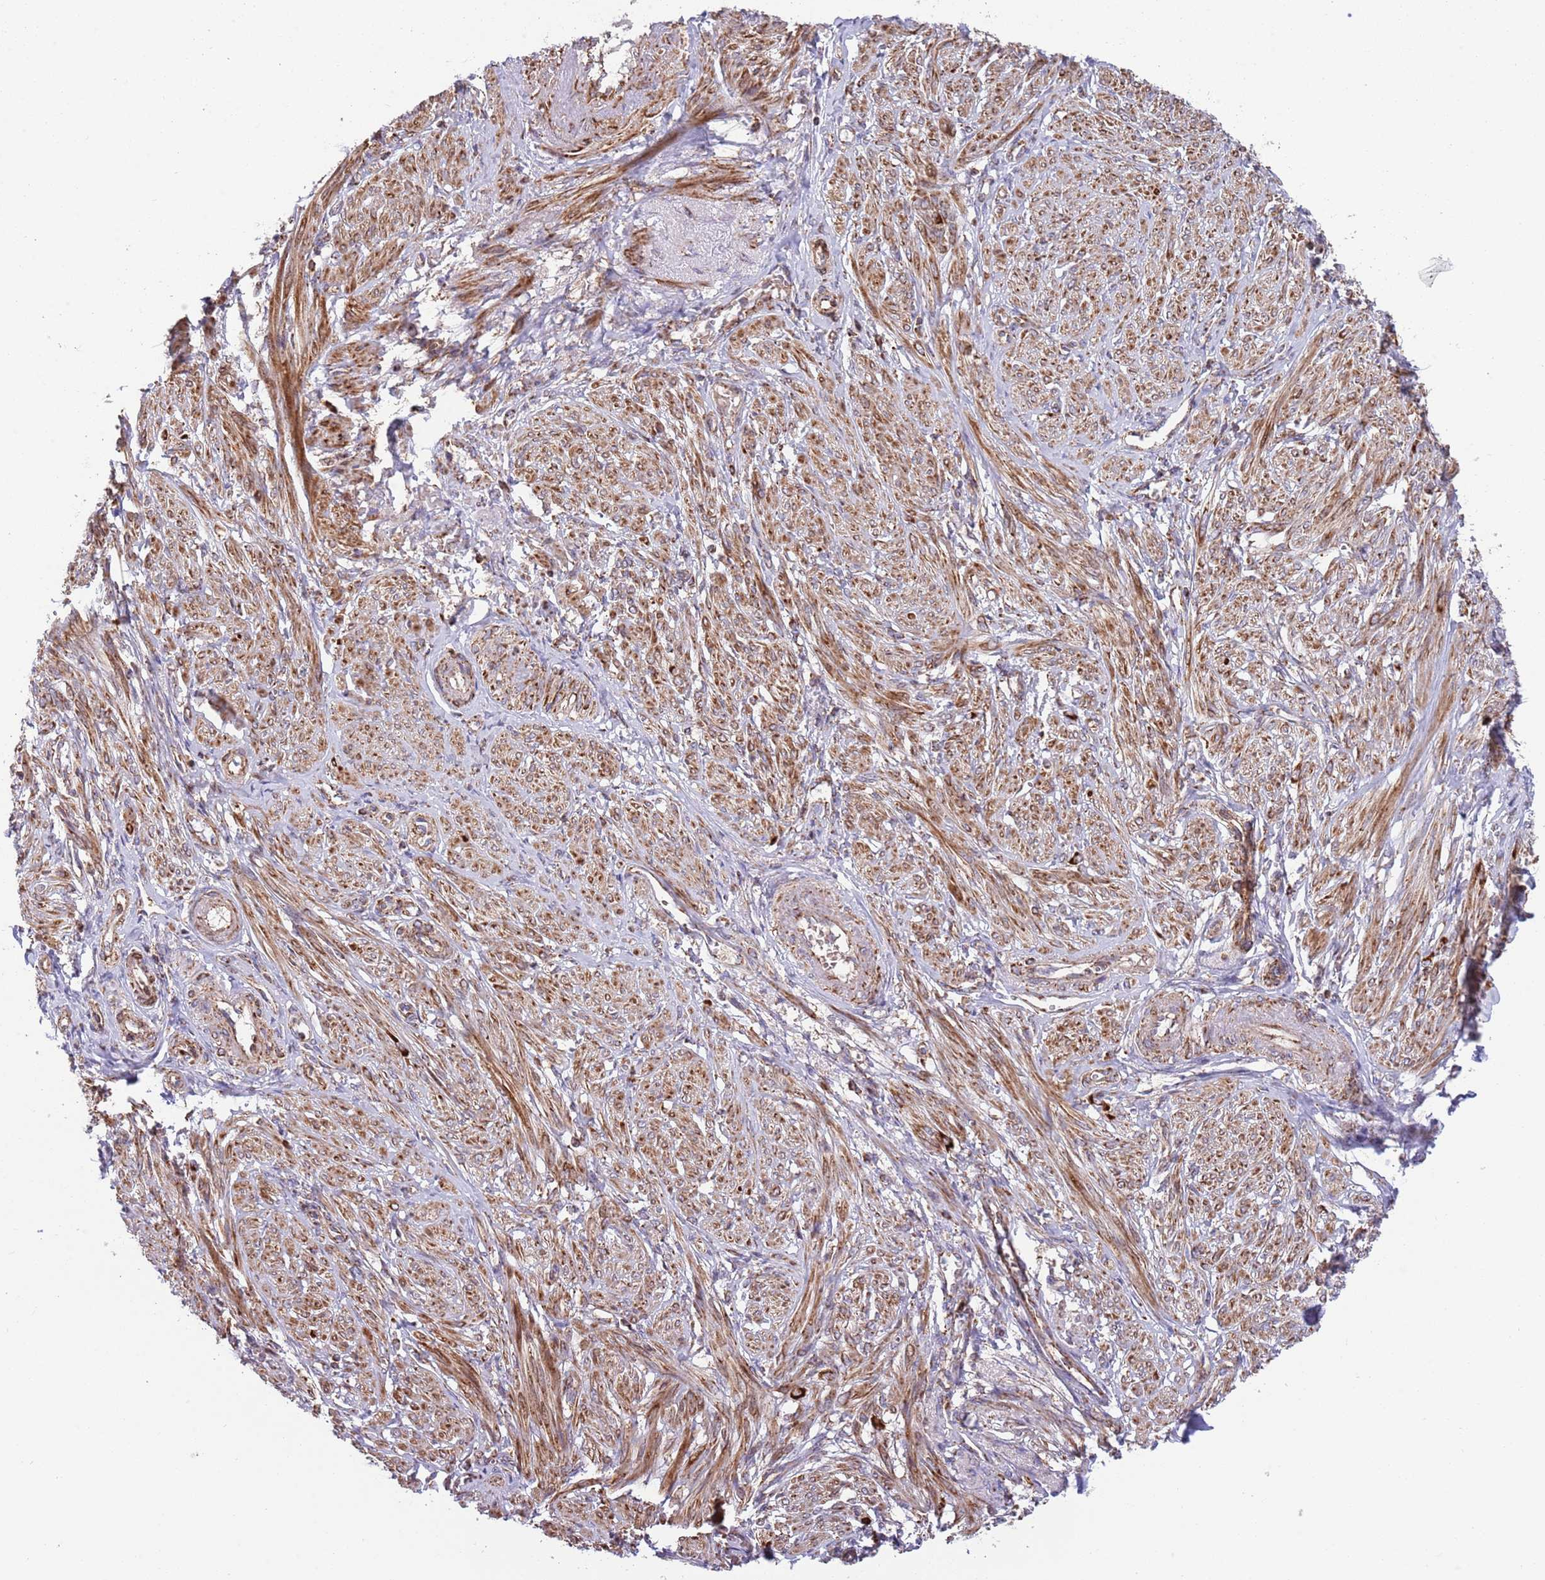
{"staining": {"intensity": "moderate", "quantity": ">75%", "location": "cytoplasmic/membranous"}, "tissue": "smooth muscle", "cell_type": "Smooth muscle cells", "image_type": "normal", "snomed": [{"axis": "morphology", "description": "Normal tissue, NOS"}, {"axis": "topography", "description": "Smooth muscle"}], "caption": "Protein expression analysis of normal human smooth muscle reveals moderate cytoplasmic/membranous staining in about >75% of smooth muscle cells. (brown staining indicates protein expression, while blue staining denotes nuclei).", "gene": "ATP5PD", "patient": {"sex": "female", "age": 39}}